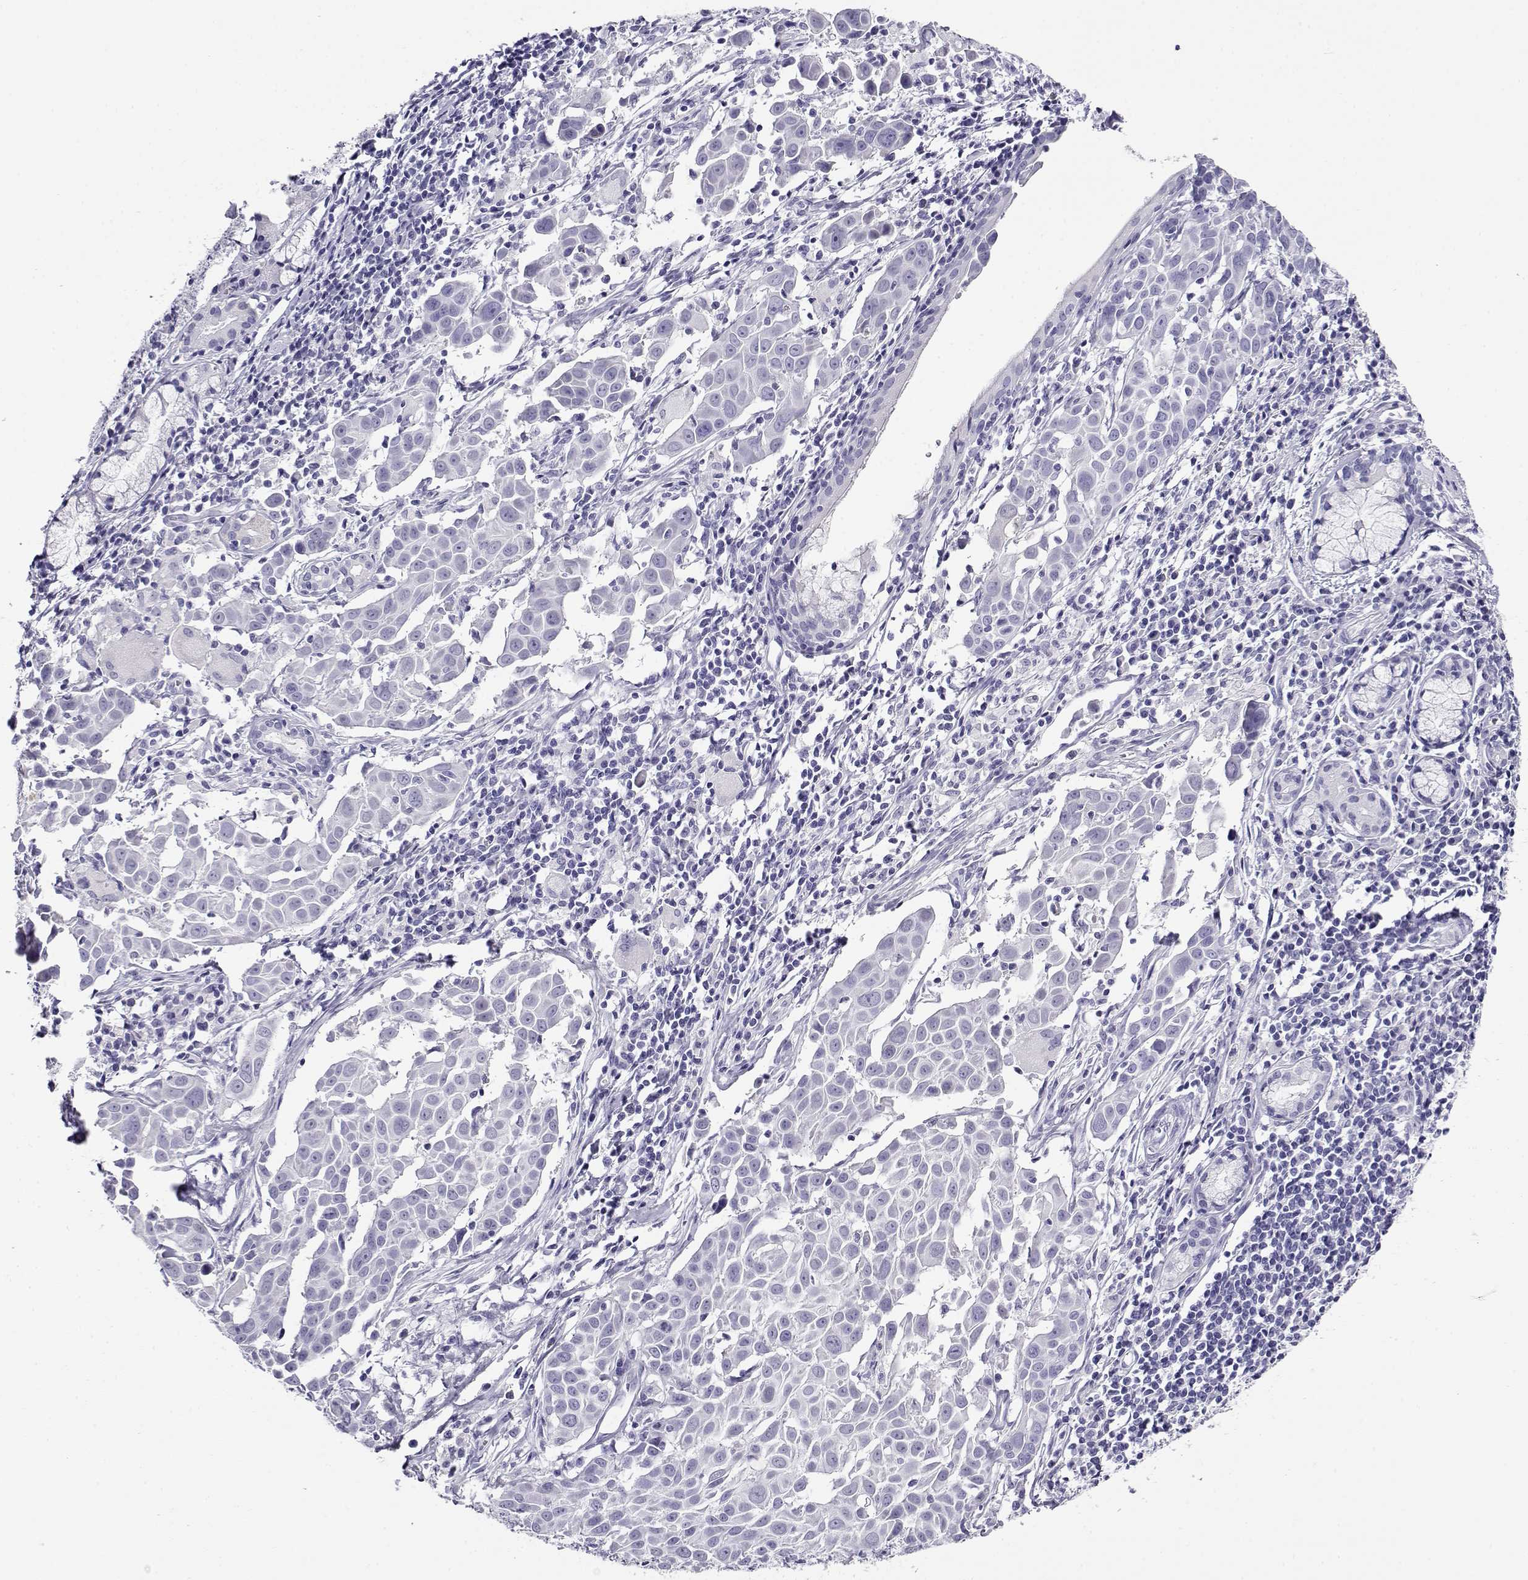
{"staining": {"intensity": "negative", "quantity": "none", "location": "none"}, "tissue": "lung cancer", "cell_type": "Tumor cells", "image_type": "cancer", "snomed": [{"axis": "morphology", "description": "Squamous cell carcinoma, NOS"}, {"axis": "topography", "description": "Lung"}], "caption": "Micrograph shows no protein expression in tumor cells of lung squamous cell carcinoma tissue.", "gene": "CABS1", "patient": {"sex": "male", "age": 57}}